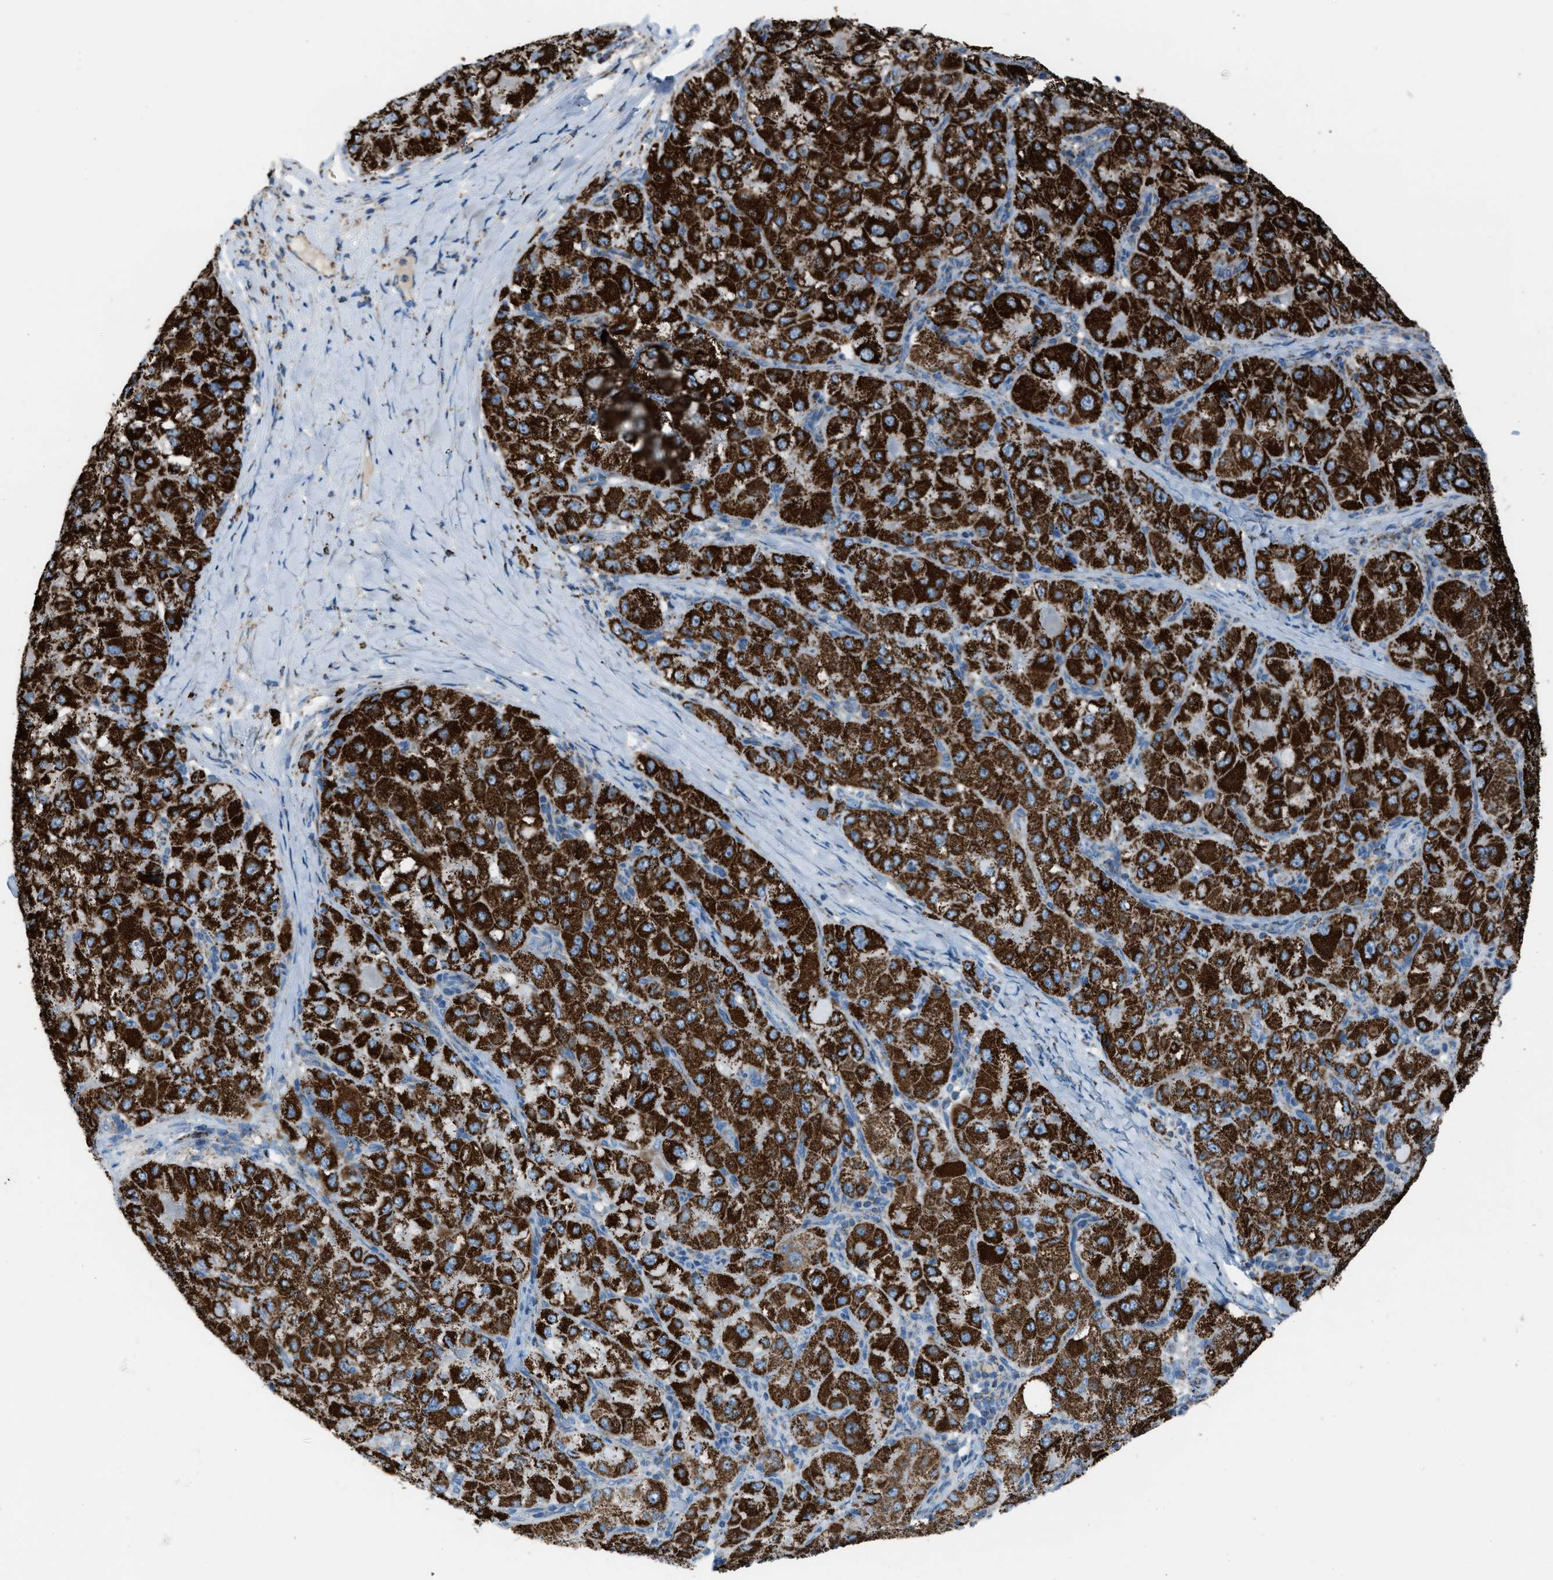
{"staining": {"intensity": "strong", "quantity": ">75%", "location": "cytoplasmic/membranous"}, "tissue": "liver cancer", "cell_type": "Tumor cells", "image_type": "cancer", "snomed": [{"axis": "morphology", "description": "Carcinoma, Hepatocellular, NOS"}, {"axis": "topography", "description": "Liver"}], "caption": "IHC of hepatocellular carcinoma (liver) exhibits high levels of strong cytoplasmic/membranous positivity in approximately >75% of tumor cells.", "gene": "MDH2", "patient": {"sex": "male", "age": 80}}